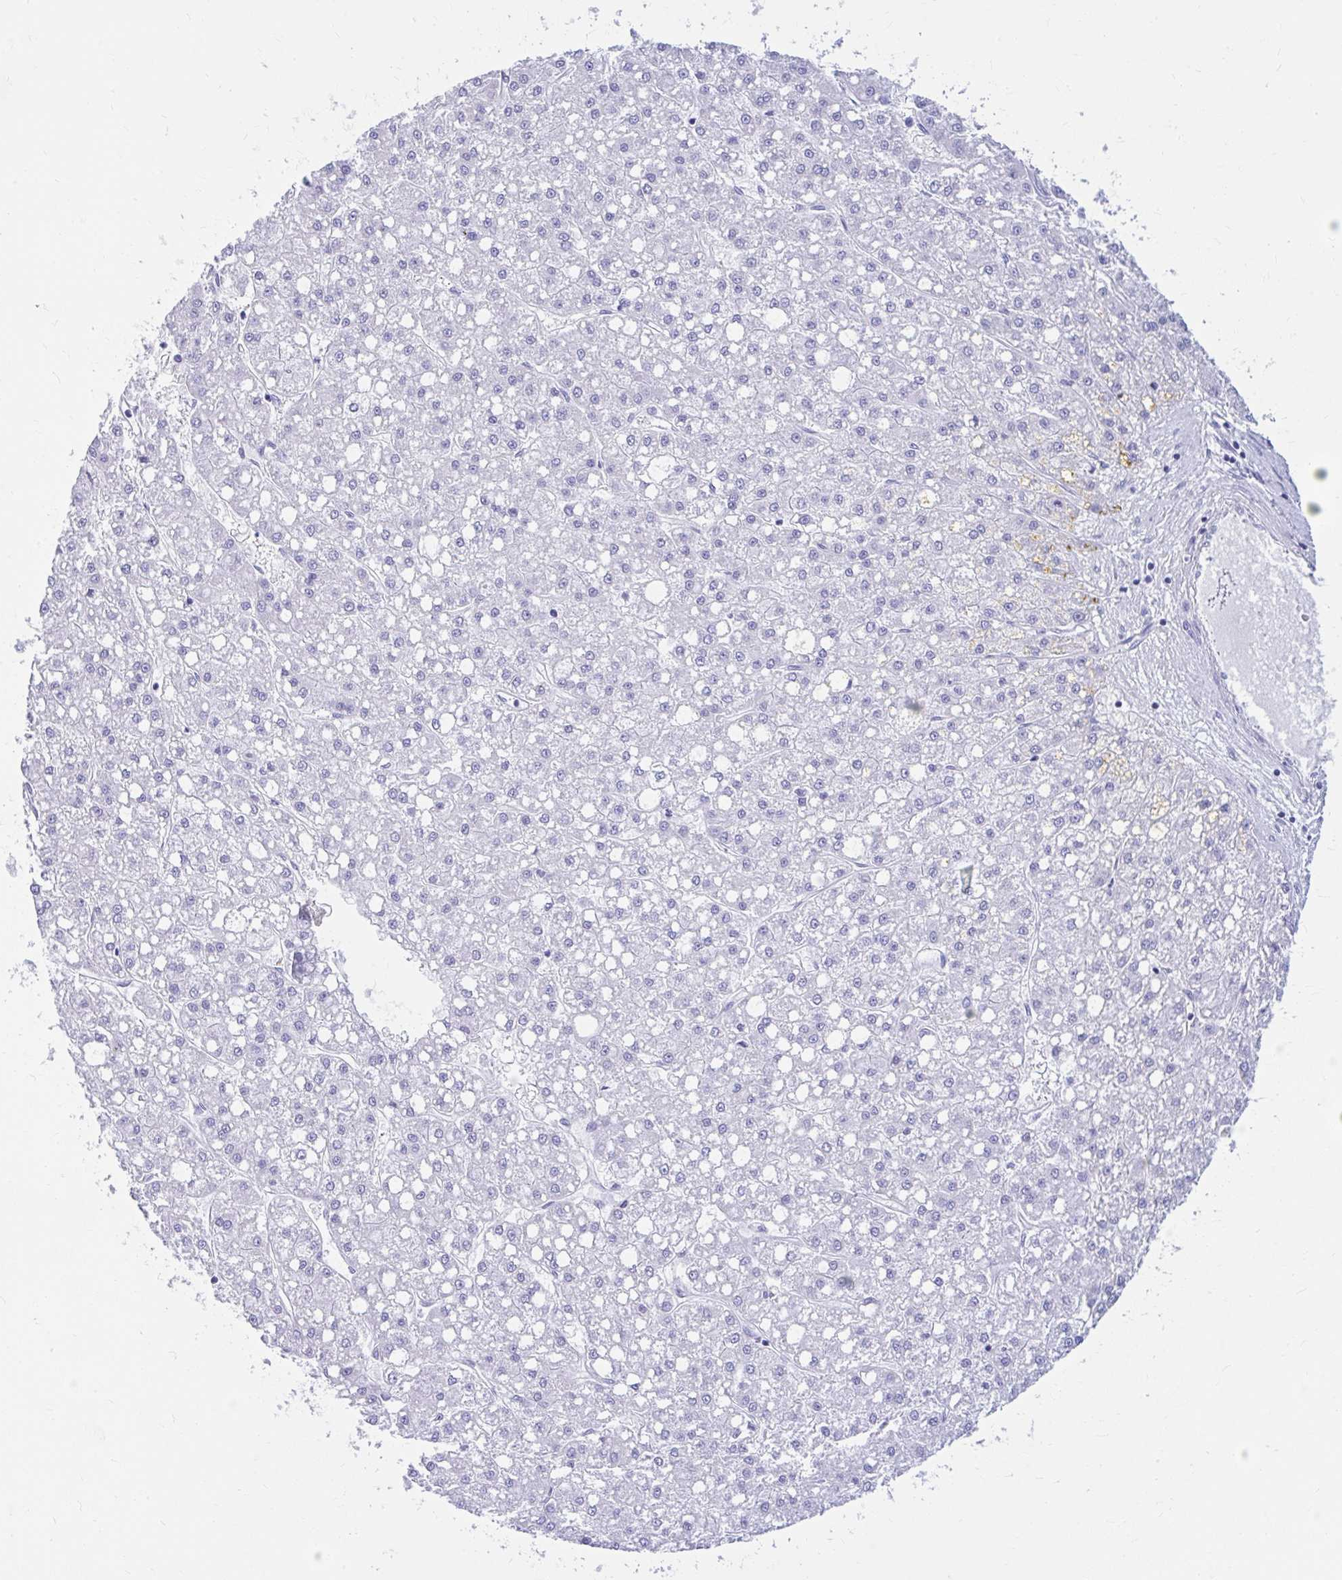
{"staining": {"intensity": "negative", "quantity": "none", "location": "none"}, "tissue": "liver cancer", "cell_type": "Tumor cells", "image_type": "cancer", "snomed": [{"axis": "morphology", "description": "Carcinoma, Hepatocellular, NOS"}, {"axis": "topography", "description": "Liver"}], "caption": "DAB immunohistochemical staining of hepatocellular carcinoma (liver) shows no significant staining in tumor cells.", "gene": "NSG2", "patient": {"sex": "male", "age": 67}}